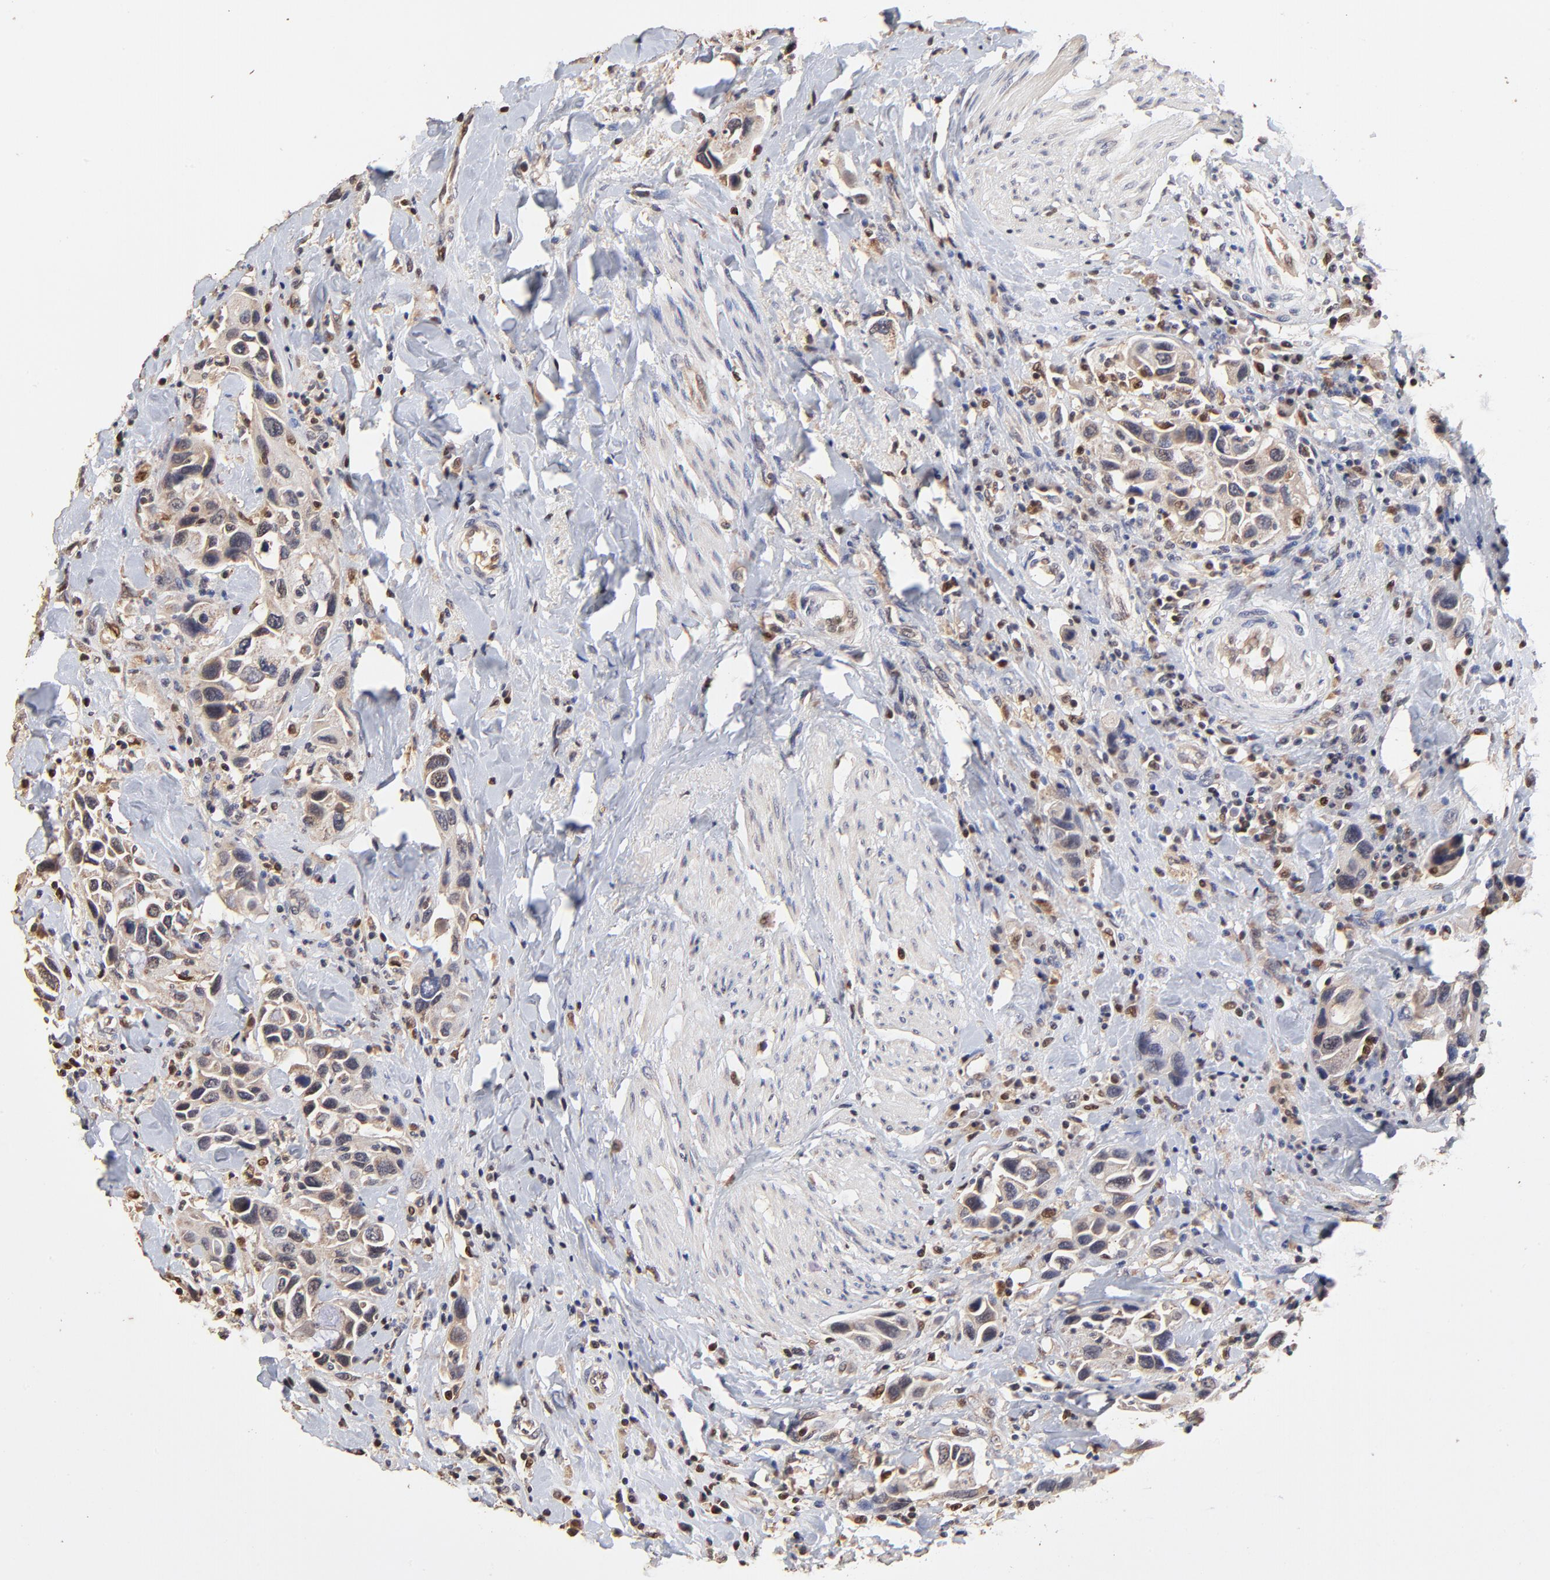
{"staining": {"intensity": "weak", "quantity": ">75%", "location": "cytoplasmic/membranous"}, "tissue": "urothelial cancer", "cell_type": "Tumor cells", "image_type": "cancer", "snomed": [{"axis": "morphology", "description": "Urothelial carcinoma, High grade"}, {"axis": "topography", "description": "Urinary bladder"}], "caption": "Urothelial carcinoma (high-grade) tissue reveals weak cytoplasmic/membranous staining in about >75% of tumor cells, visualized by immunohistochemistry. The staining was performed using DAB (3,3'-diaminobenzidine) to visualize the protein expression in brown, while the nuclei were stained in blue with hematoxylin (Magnification: 20x).", "gene": "CASP1", "patient": {"sex": "male", "age": 66}}